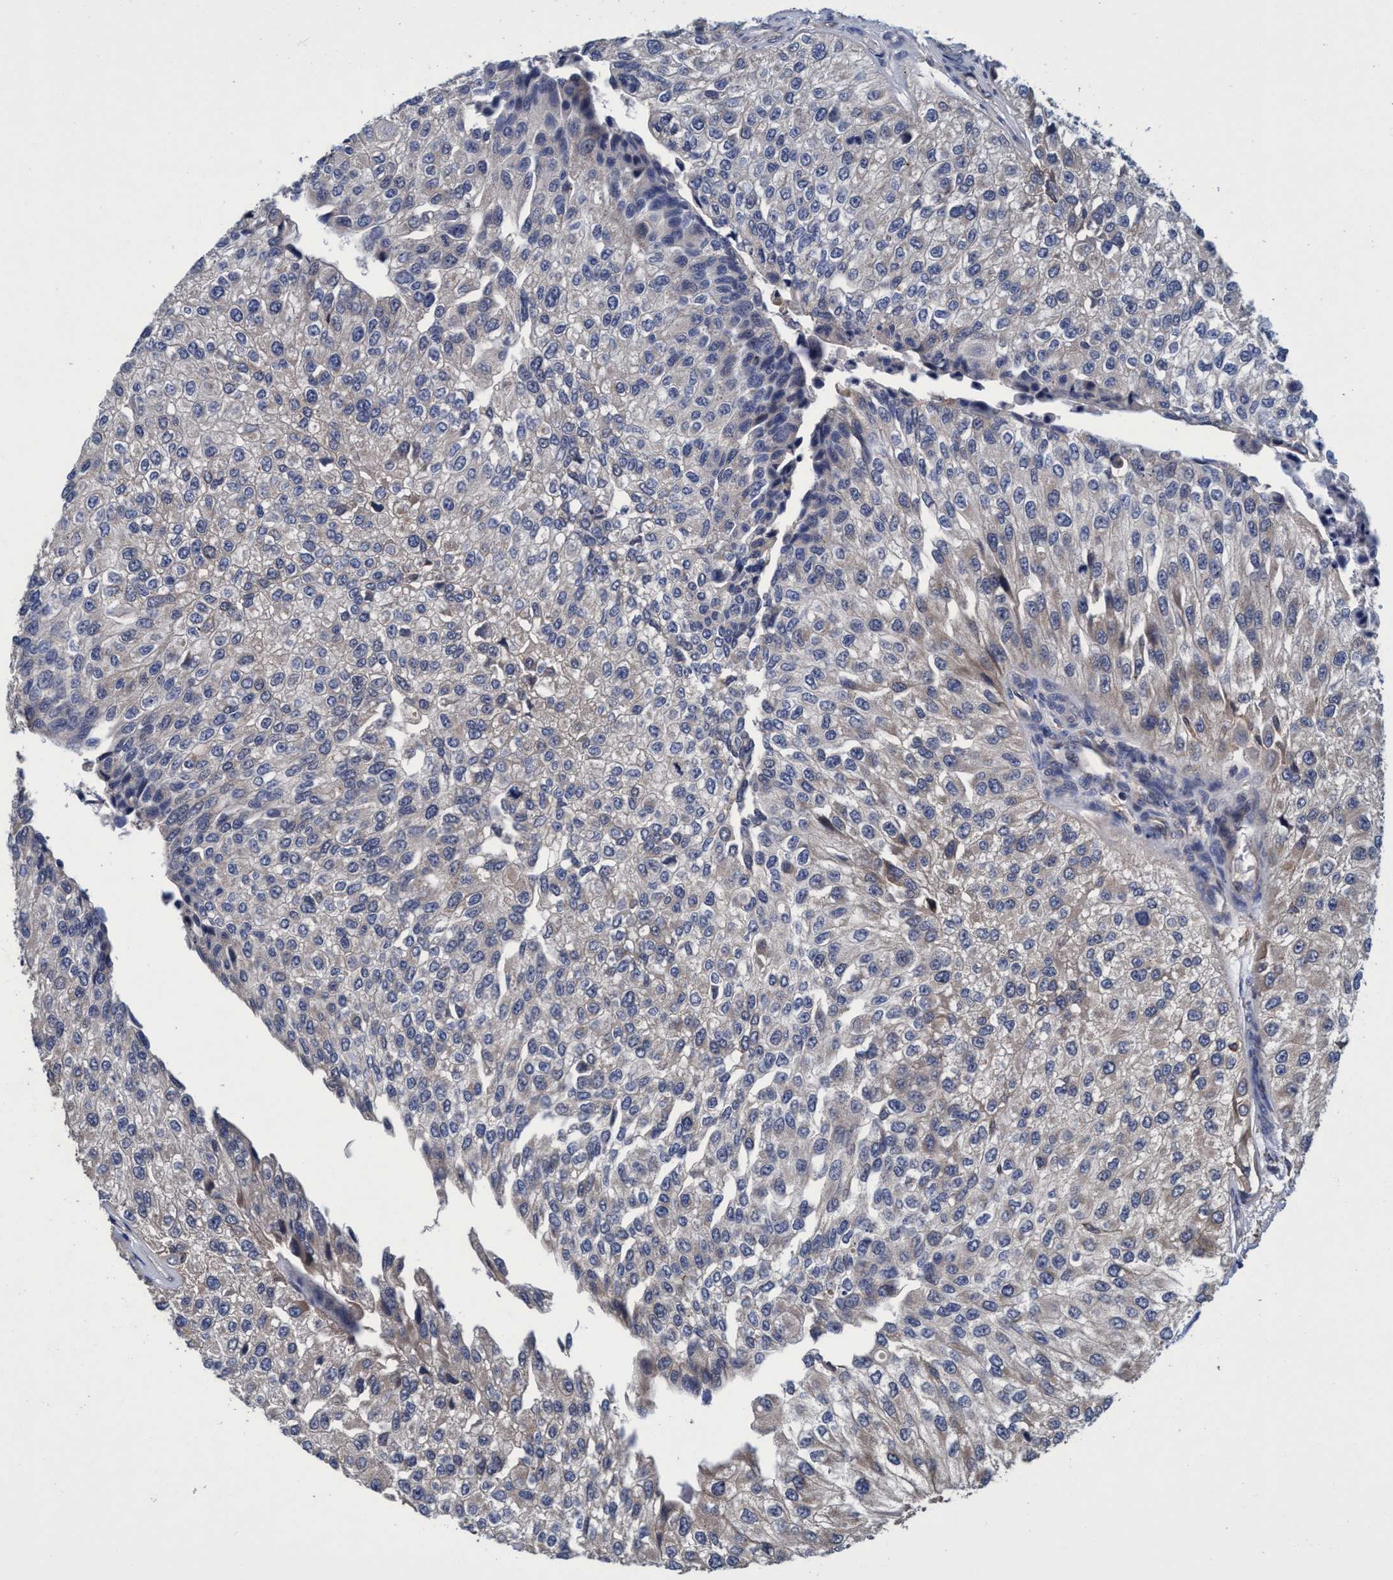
{"staining": {"intensity": "negative", "quantity": "none", "location": "none"}, "tissue": "urothelial cancer", "cell_type": "Tumor cells", "image_type": "cancer", "snomed": [{"axis": "morphology", "description": "Urothelial carcinoma, High grade"}, {"axis": "topography", "description": "Kidney"}, {"axis": "topography", "description": "Urinary bladder"}], "caption": "A histopathology image of high-grade urothelial carcinoma stained for a protein exhibits no brown staining in tumor cells.", "gene": "CALCOCO2", "patient": {"sex": "male", "age": 77}}